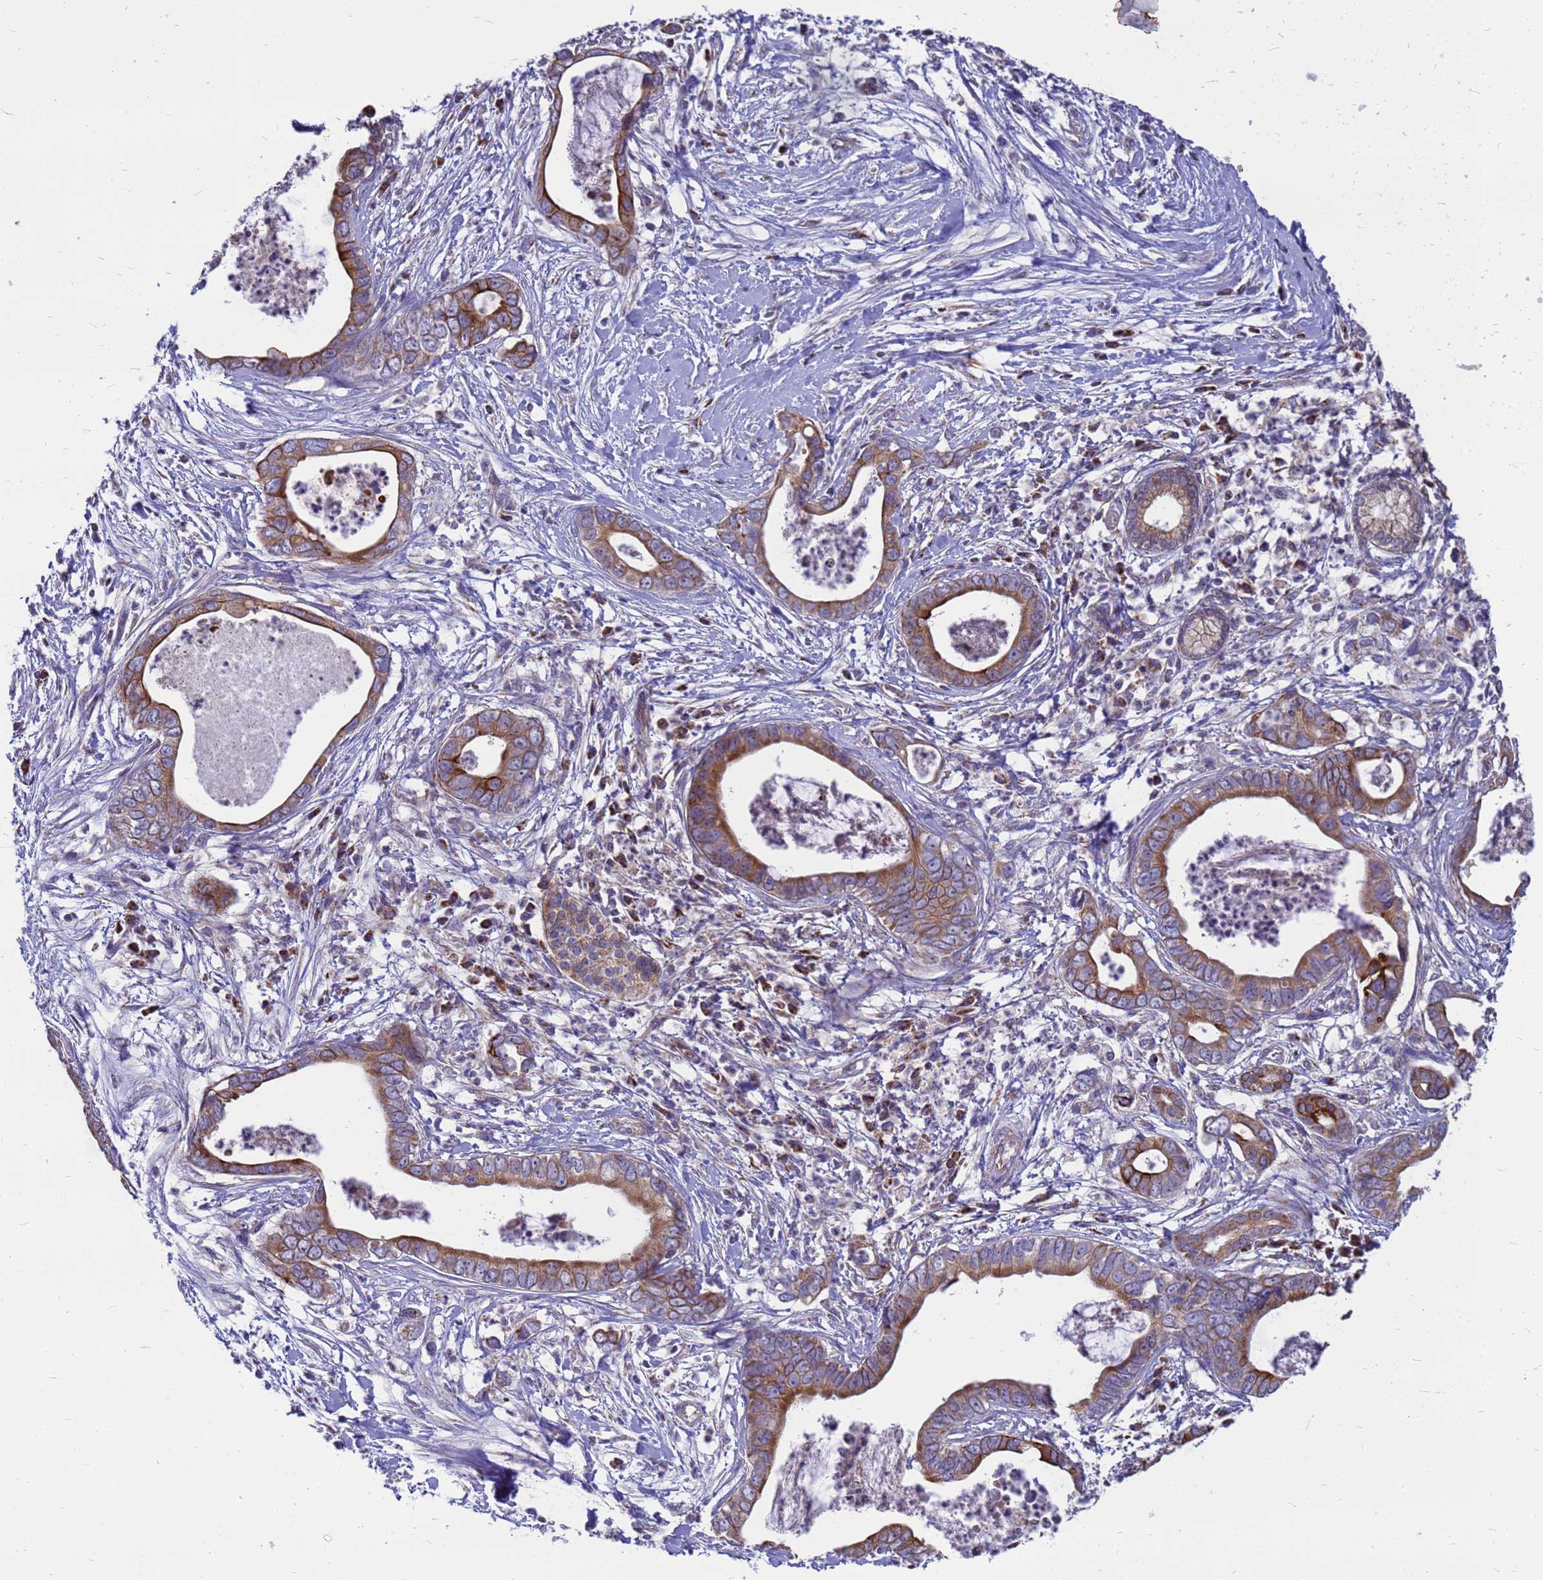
{"staining": {"intensity": "moderate", "quantity": ">75%", "location": "cytoplasmic/membranous"}, "tissue": "pancreatic cancer", "cell_type": "Tumor cells", "image_type": "cancer", "snomed": [{"axis": "morphology", "description": "Adenocarcinoma, NOS"}, {"axis": "topography", "description": "Pancreas"}], "caption": "Immunohistochemical staining of pancreatic cancer exhibits medium levels of moderate cytoplasmic/membranous protein positivity in about >75% of tumor cells.", "gene": "CMC4", "patient": {"sex": "male", "age": 75}}